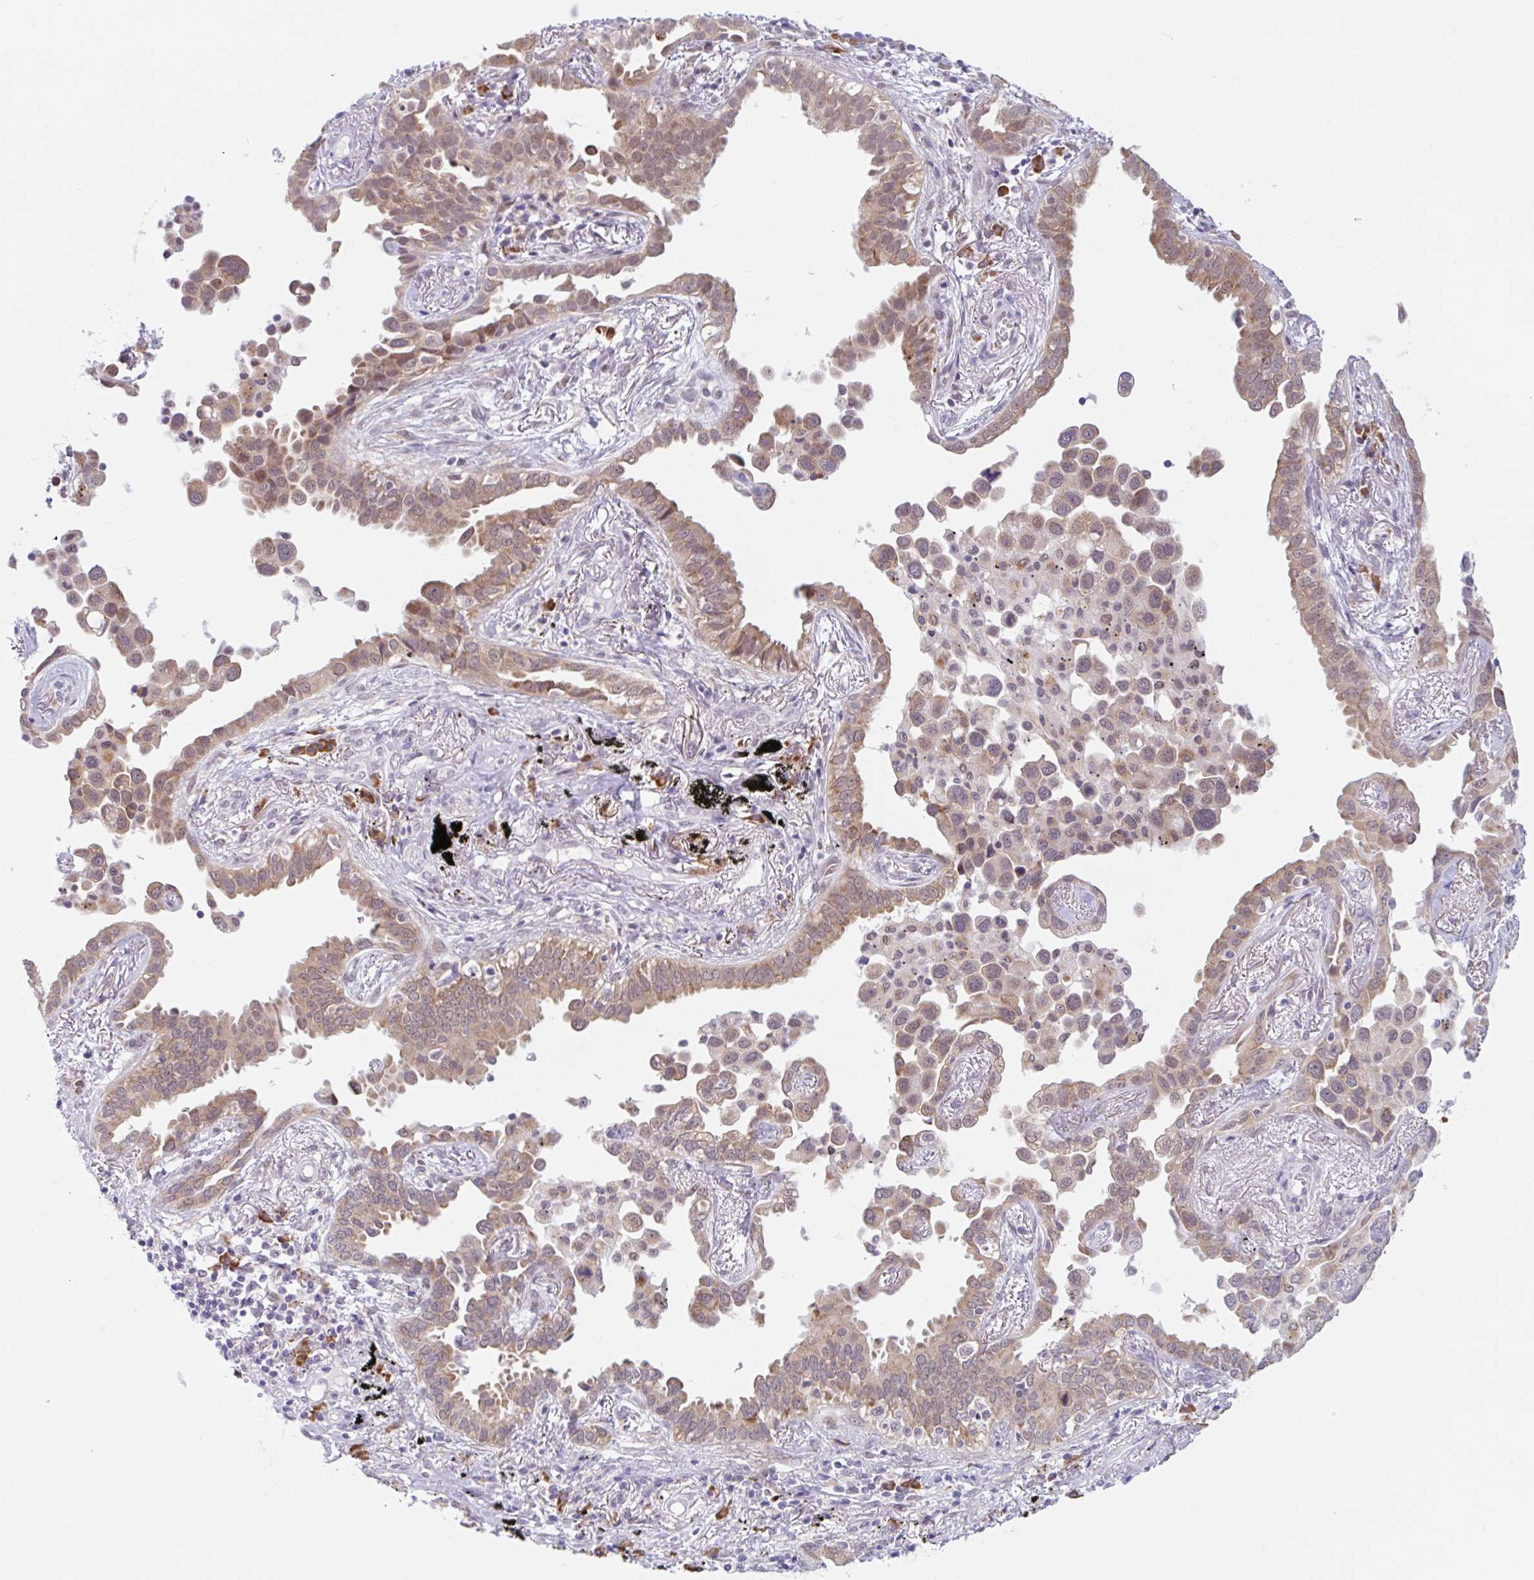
{"staining": {"intensity": "moderate", "quantity": ">75%", "location": "cytoplasmic/membranous"}, "tissue": "lung cancer", "cell_type": "Tumor cells", "image_type": "cancer", "snomed": [{"axis": "morphology", "description": "Adenocarcinoma, NOS"}, {"axis": "topography", "description": "Lung"}], "caption": "Tumor cells reveal medium levels of moderate cytoplasmic/membranous positivity in about >75% of cells in adenocarcinoma (lung). The protein of interest is stained brown, and the nuclei are stained in blue (DAB IHC with brightfield microscopy, high magnification).", "gene": "SRSF10", "patient": {"sex": "male", "age": 67}}